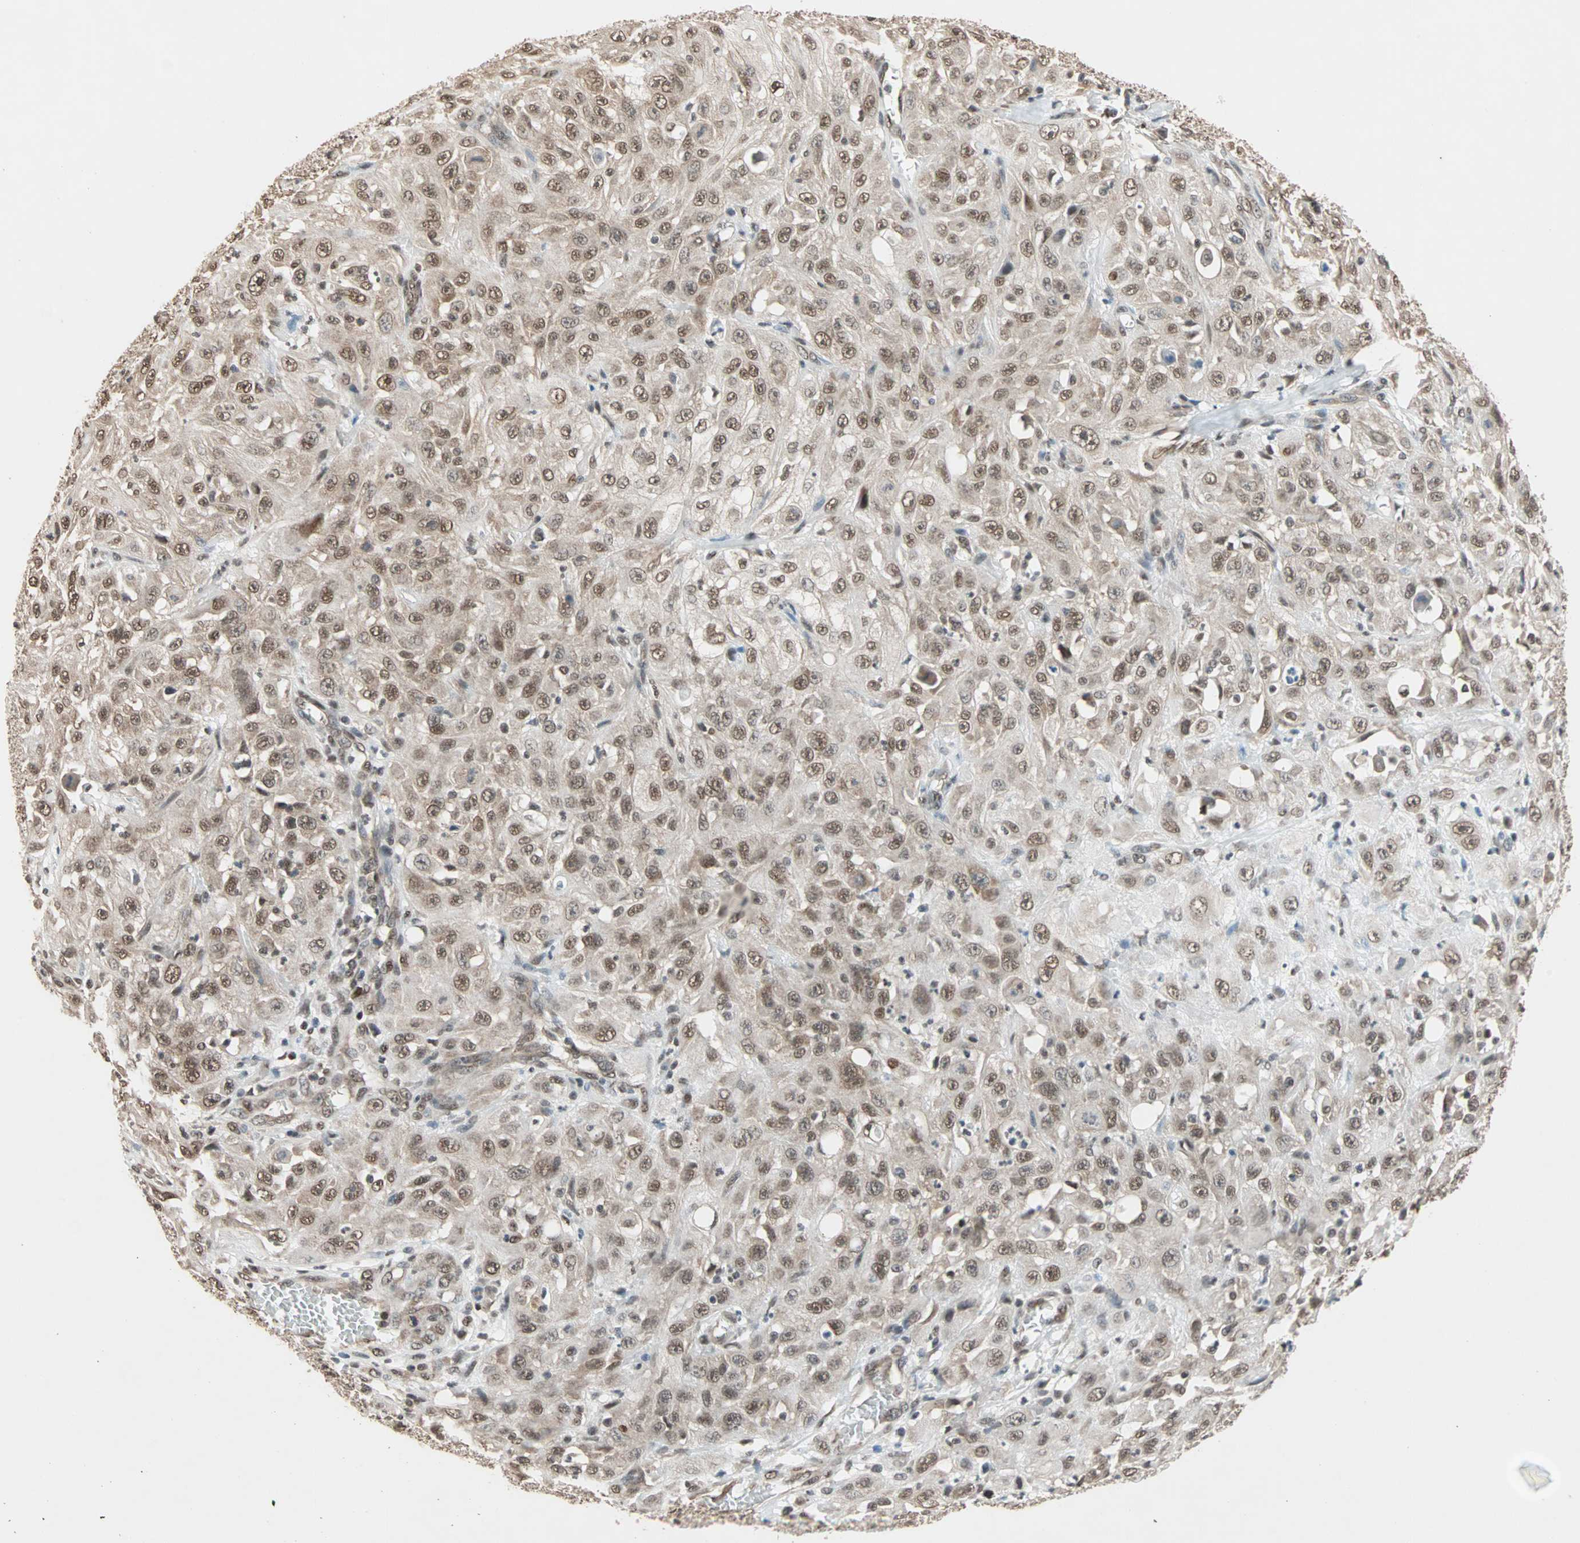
{"staining": {"intensity": "moderate", "quantity": ">75%", "location": "nuclear"}, "tissue": "skin cancer", "cell_type": "Tumor cells", "image_type": "cancer", "snomed": [{"axis": "morphology", "description": "Squamous cell carcinoma, NOS"}, {"axis": "morphology", "description": "Squamous cell carcinoma, metastatic, NOS"}, {"axis": "topography", "description": "Skin"}, {"axis": "topography", "description": "Lymph node"}], "caption": "Protein expression by immunohistochemistry displays moderate nuclear expression in approximately >75% of tumor cells in skin metastatic squamous cell carcinoma. Using DAB (3,3'-diaminobenzidine) (brown) and hematoxylin (blue) stains, captured at high magnification using brightfield microscopy.", "gene": "DAZAP1", "patient": {"sex": "male", "age": 75}}